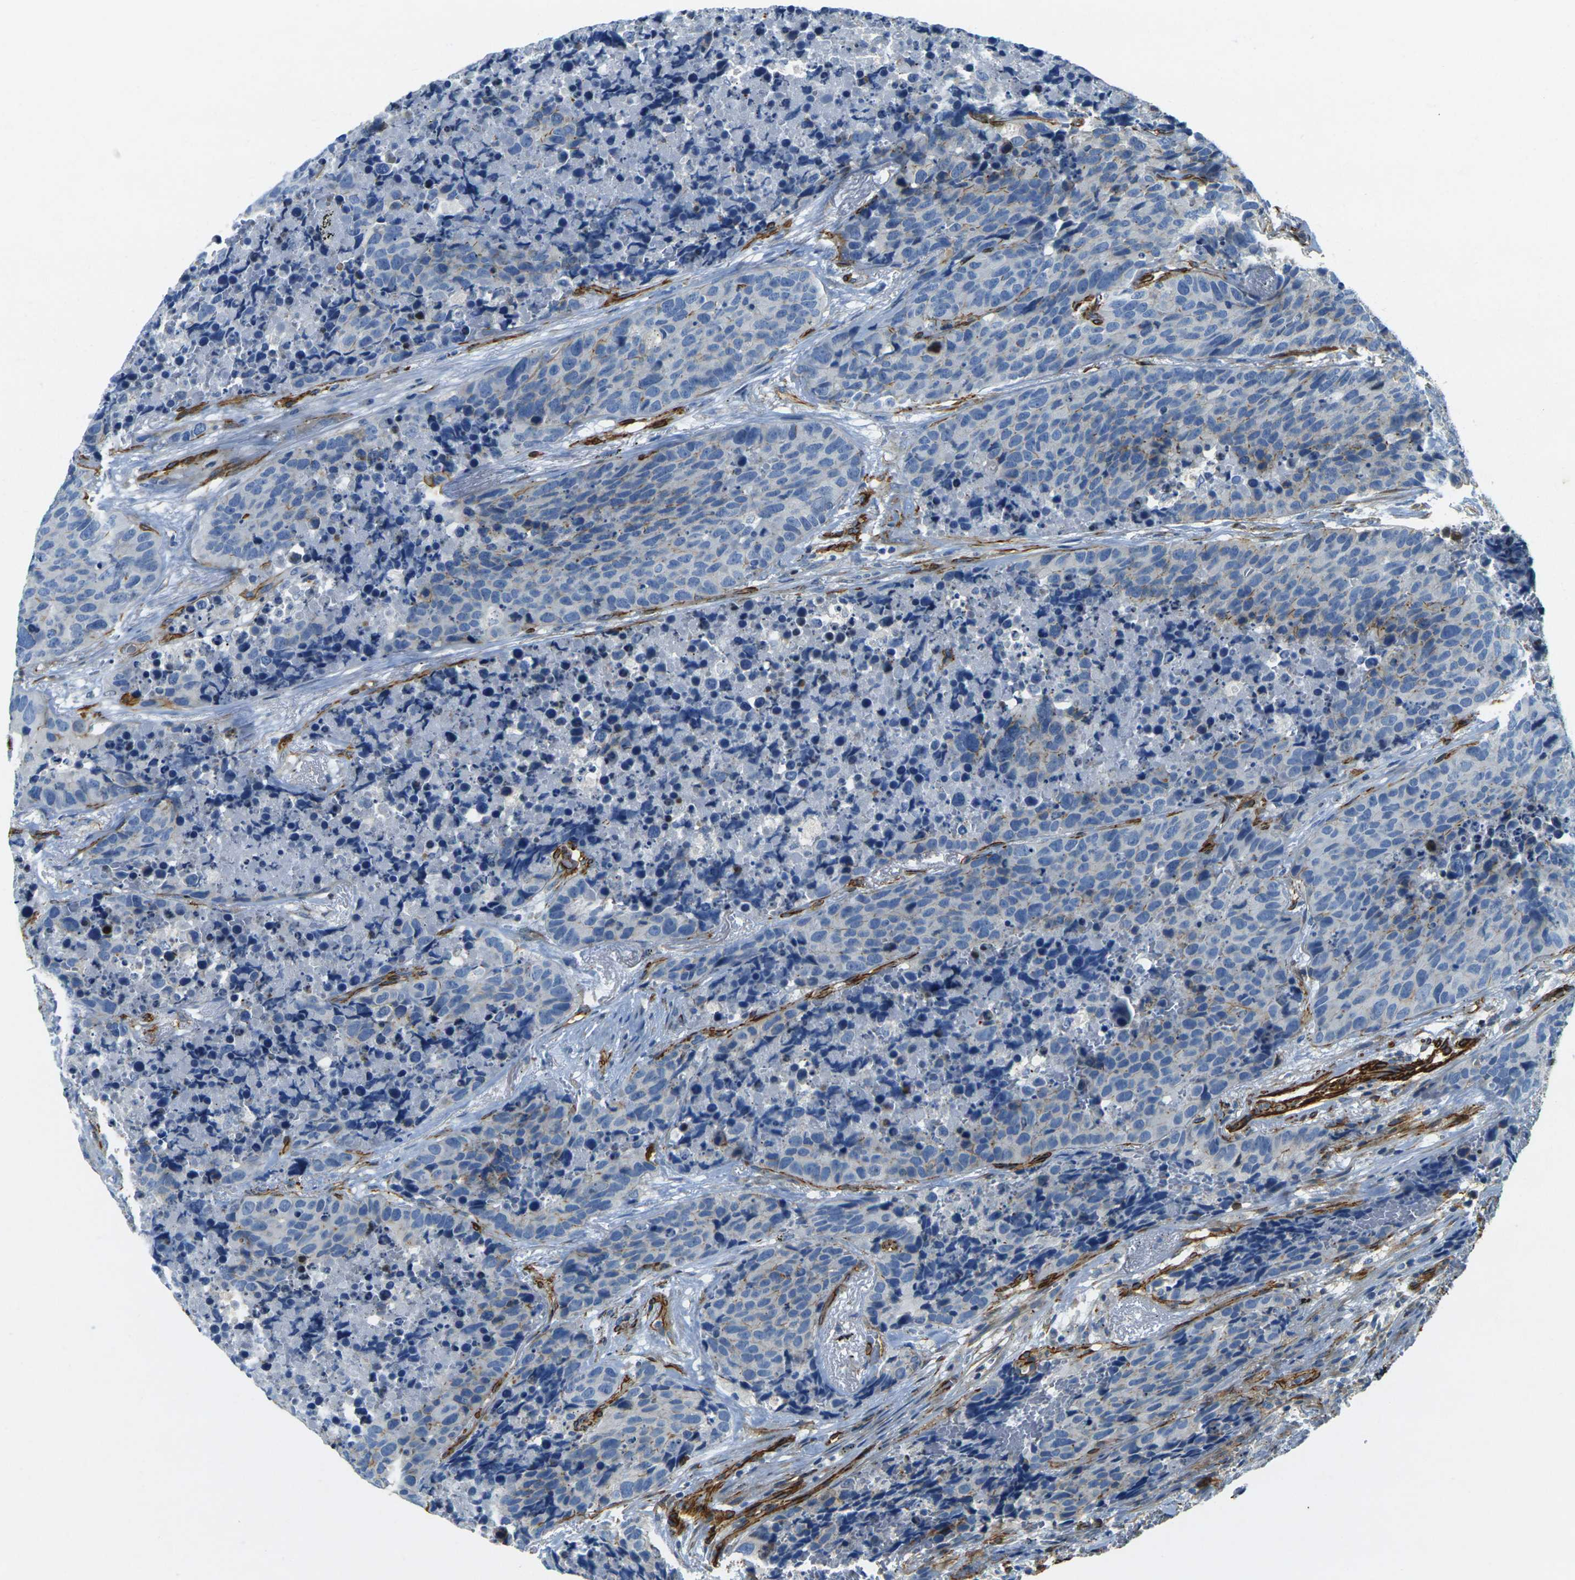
{"staining": {"intensity": "negative", "quantity": "none", "location": "none"}, "tissue": "carcinoid", "cell_type": "Tumor cells", "image_type": "cancer", "snomed": [{"axis": "morphology", "description": "Carcinoid, malignant, NOS"}, {"axis": "topography", "description": "Lung"}], "caption": "High magnification brightfield microscopy of carcinoid stained with DAB (brown) and counterstained with hematoxylin (blue): tumor cells show no significant positivity.", "gene": "EPHA7", "patient": {"sex": "male", "age": 60}}